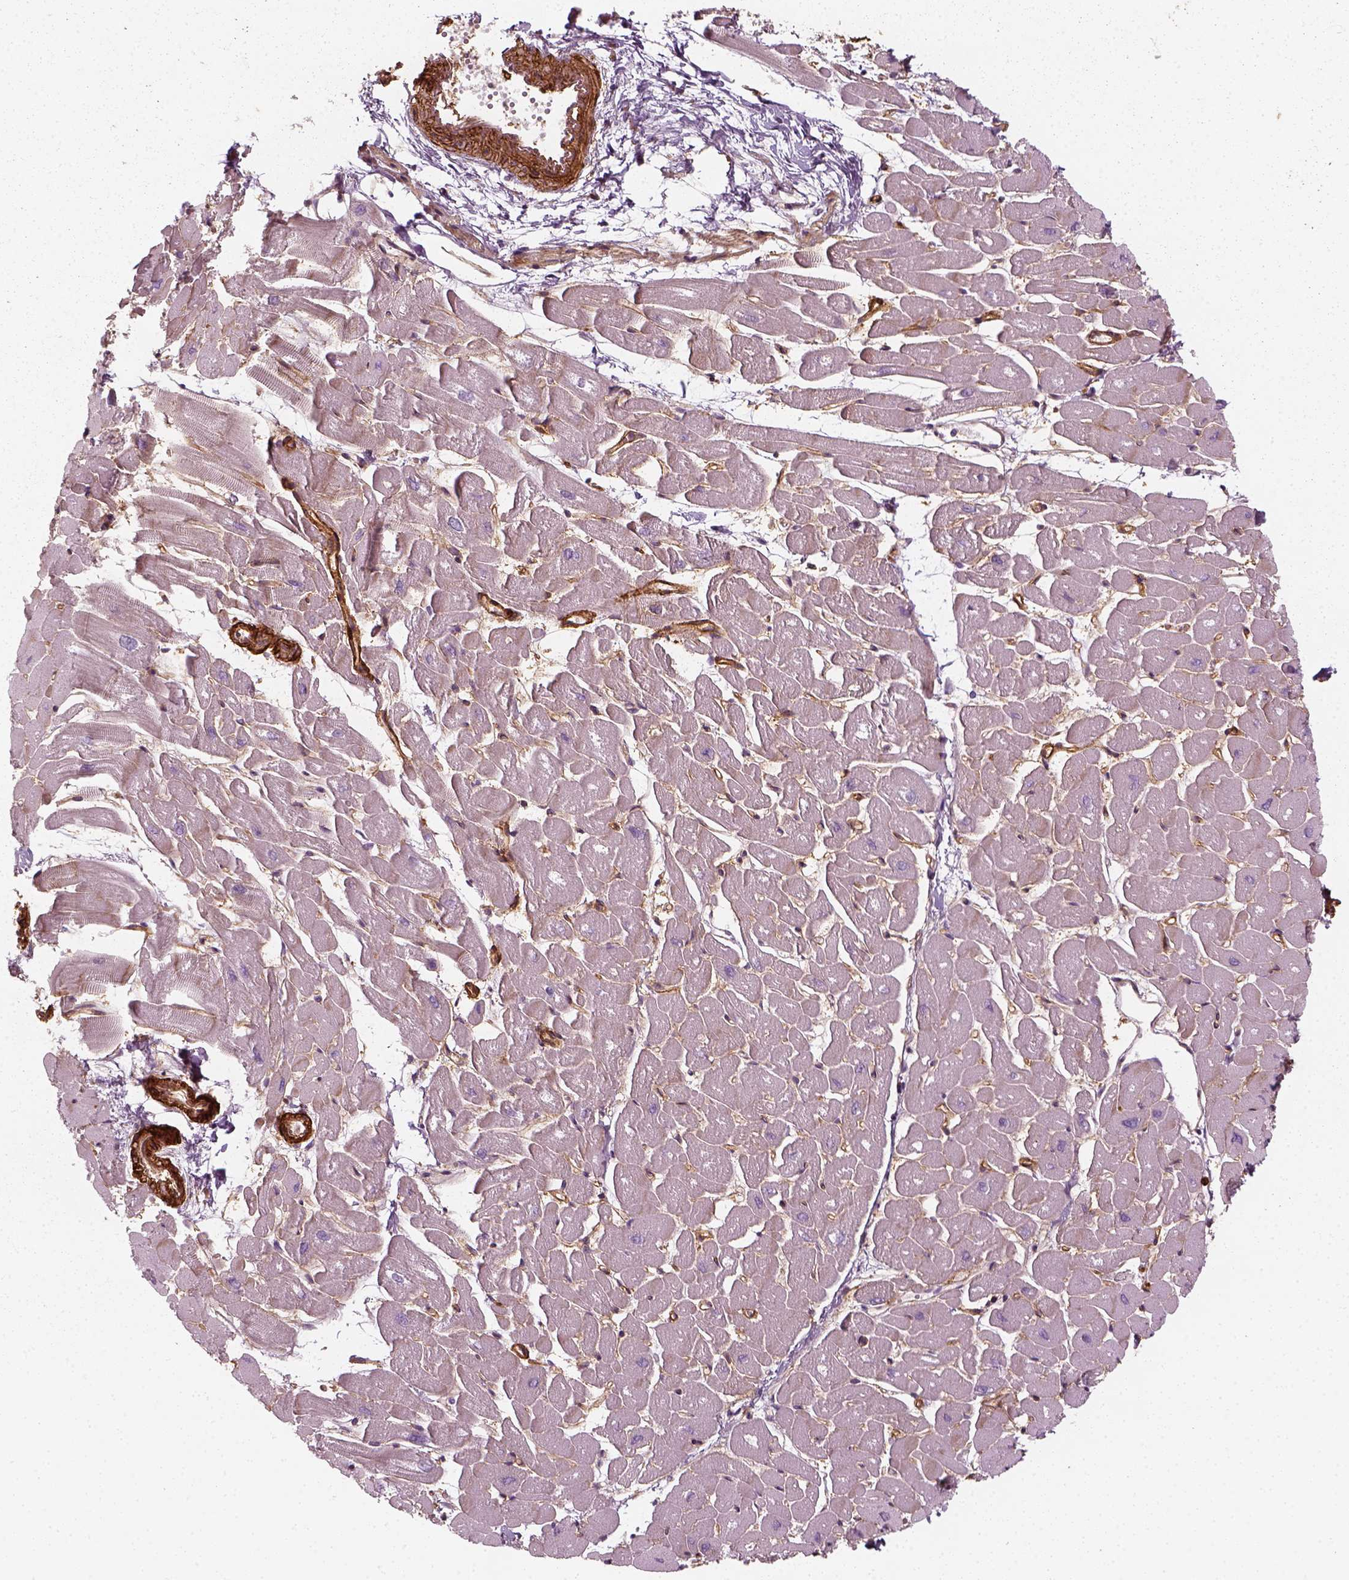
{"staining": {"intensity": "moderate", "quantity": "25%-75%", "location": "cytoplasmic/membranous"}, "tissue": "heart muscle", "cell_type": "Cardiomyocytes", "image_type": "normal", "snomed": [{"axis": "morphology", "description": "Normal tissue, NOS"}, {"axis": "topography", "description": "Heart"}], "caption": "Protein positivity by IHC exhibits moderate cytoplasmic/membranous expression in about 25%-75% of cardiomyocytes in unremarkable heart muscle.", "gene": "NPTN", "patient": {"sex": "male", "age": 57}}